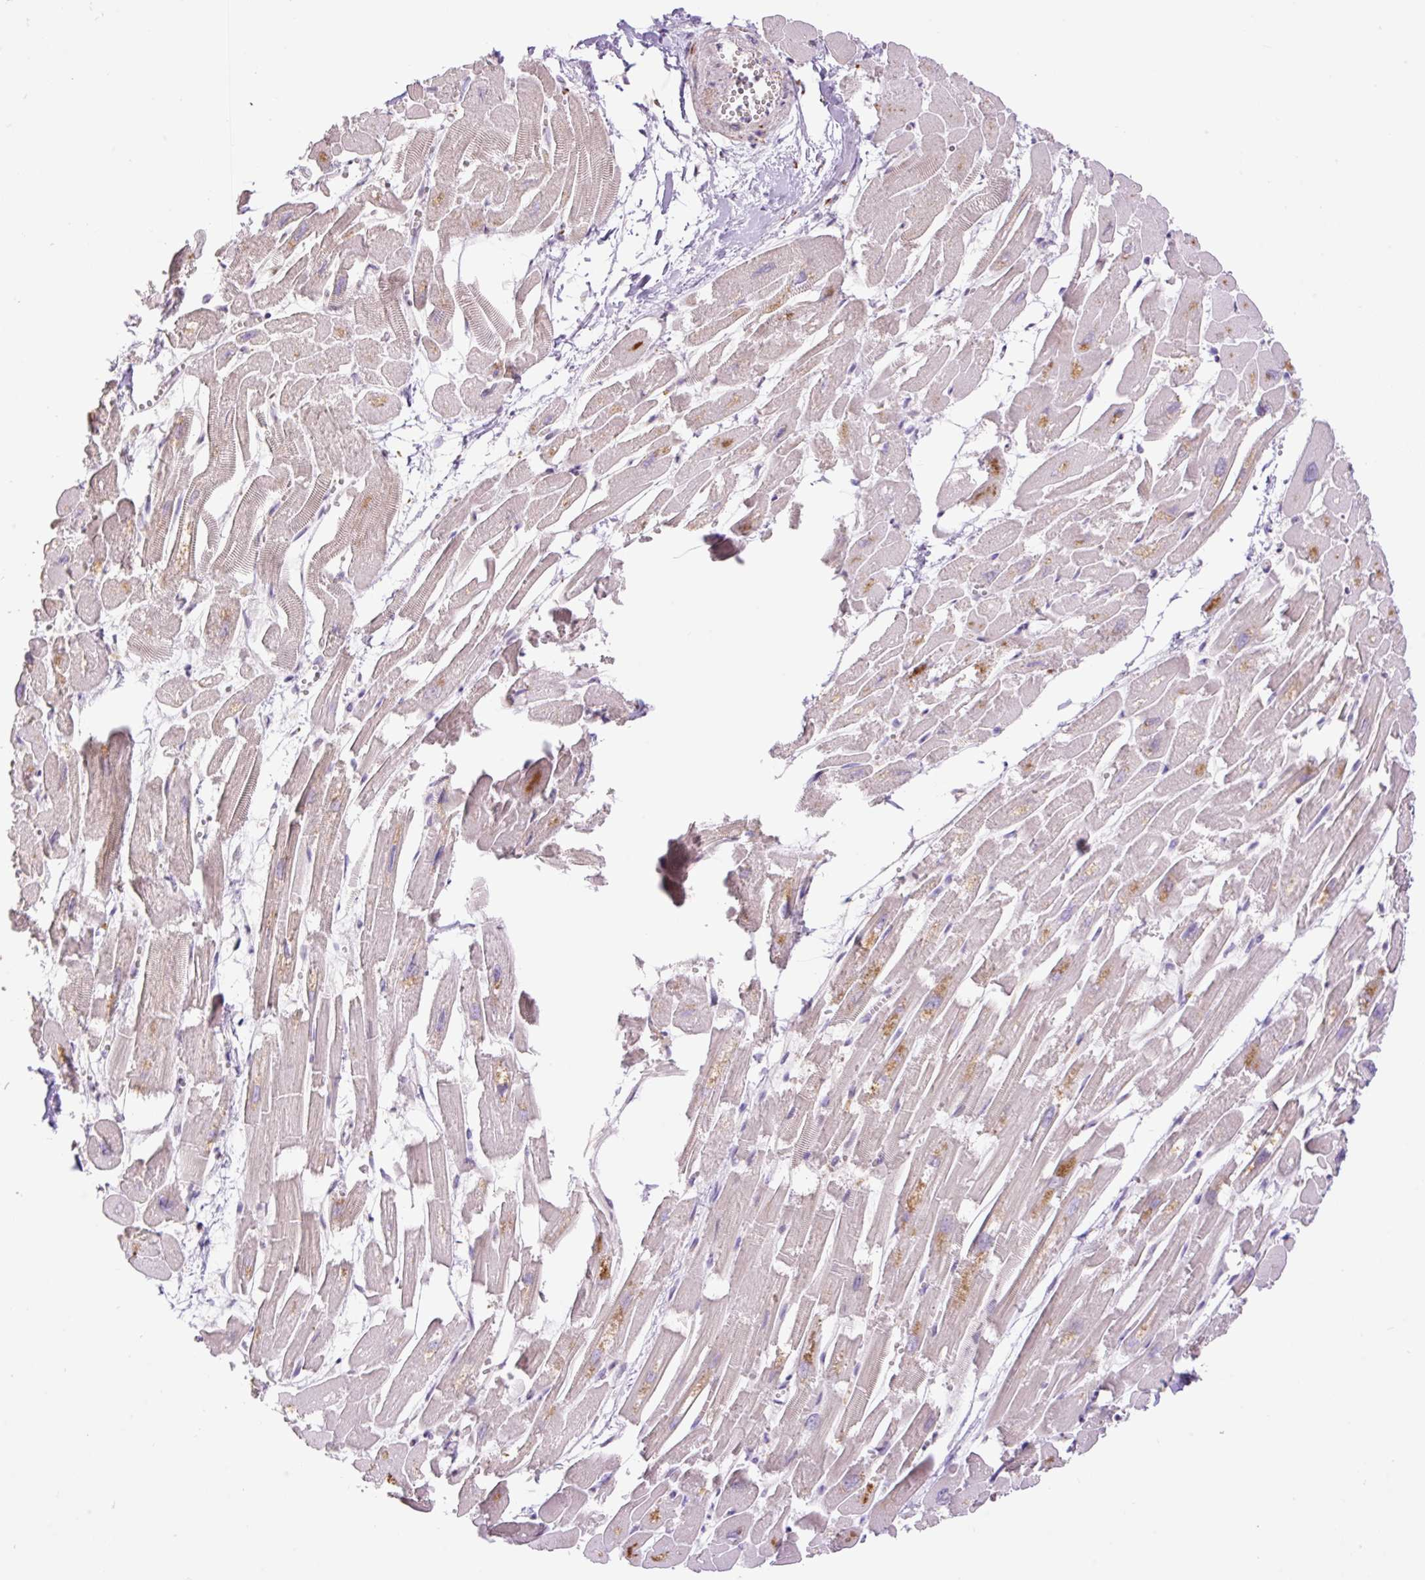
{"staining": {"intensity": "weak", "quantity": "<25%", "location": "cytoplasmic/membranous"}, "tissue": "heart muscle", "cell_type": "Cardiomyocytes", "image_type": "normal", "snomed": [{"axis": "morphology", "description": "Normal tissue, NOS"}, {"axis": "topography", "description": "Heart"}], "caption": "Heart muscle stained for a protein using immunohistochemistry displays no staining cardiomyocytes.", "gene": "HABP4", "patient": {"sex": "male", "age": 54}}